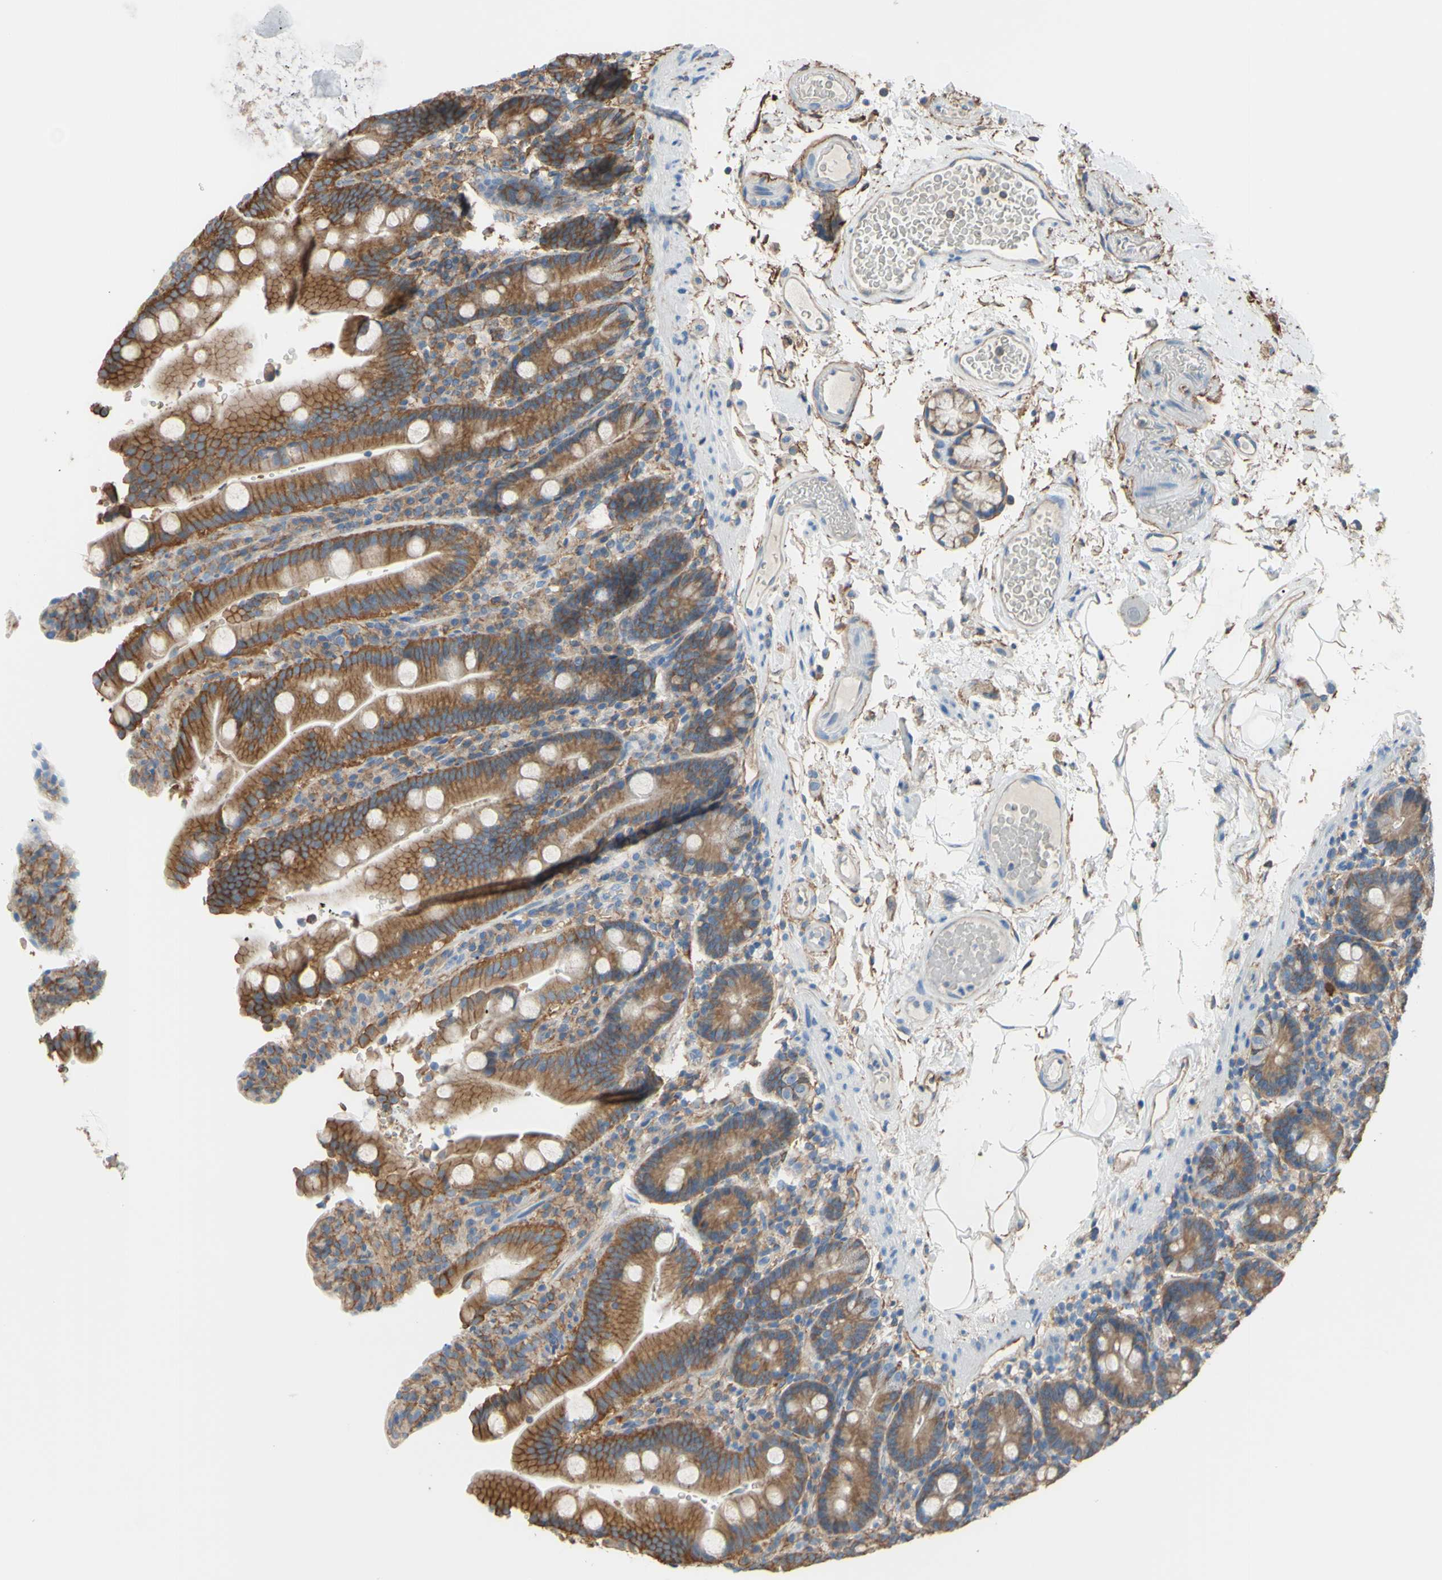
{"staining": {"intensity": "moderate", "quantity": ">75%", "location": "cytoplasmic/membranous"}, "tissue": "duodenum", "cell_type": "Glandular cells", "image_type": "normal", "snomed": [{"axis": "morphology", "description": "Normal tissue, NOS"}, {"axis": "topography", "description": "Small intestine, NOS"}], "caption": "The image demonstrates immunohistochemical staining of normal duodenum. There is moderate cytoplasmic/membranous positivity is present in about >75% of glandular cells.", "gene": "ADD1", "patient": {"sex": "female", "age": 71}}